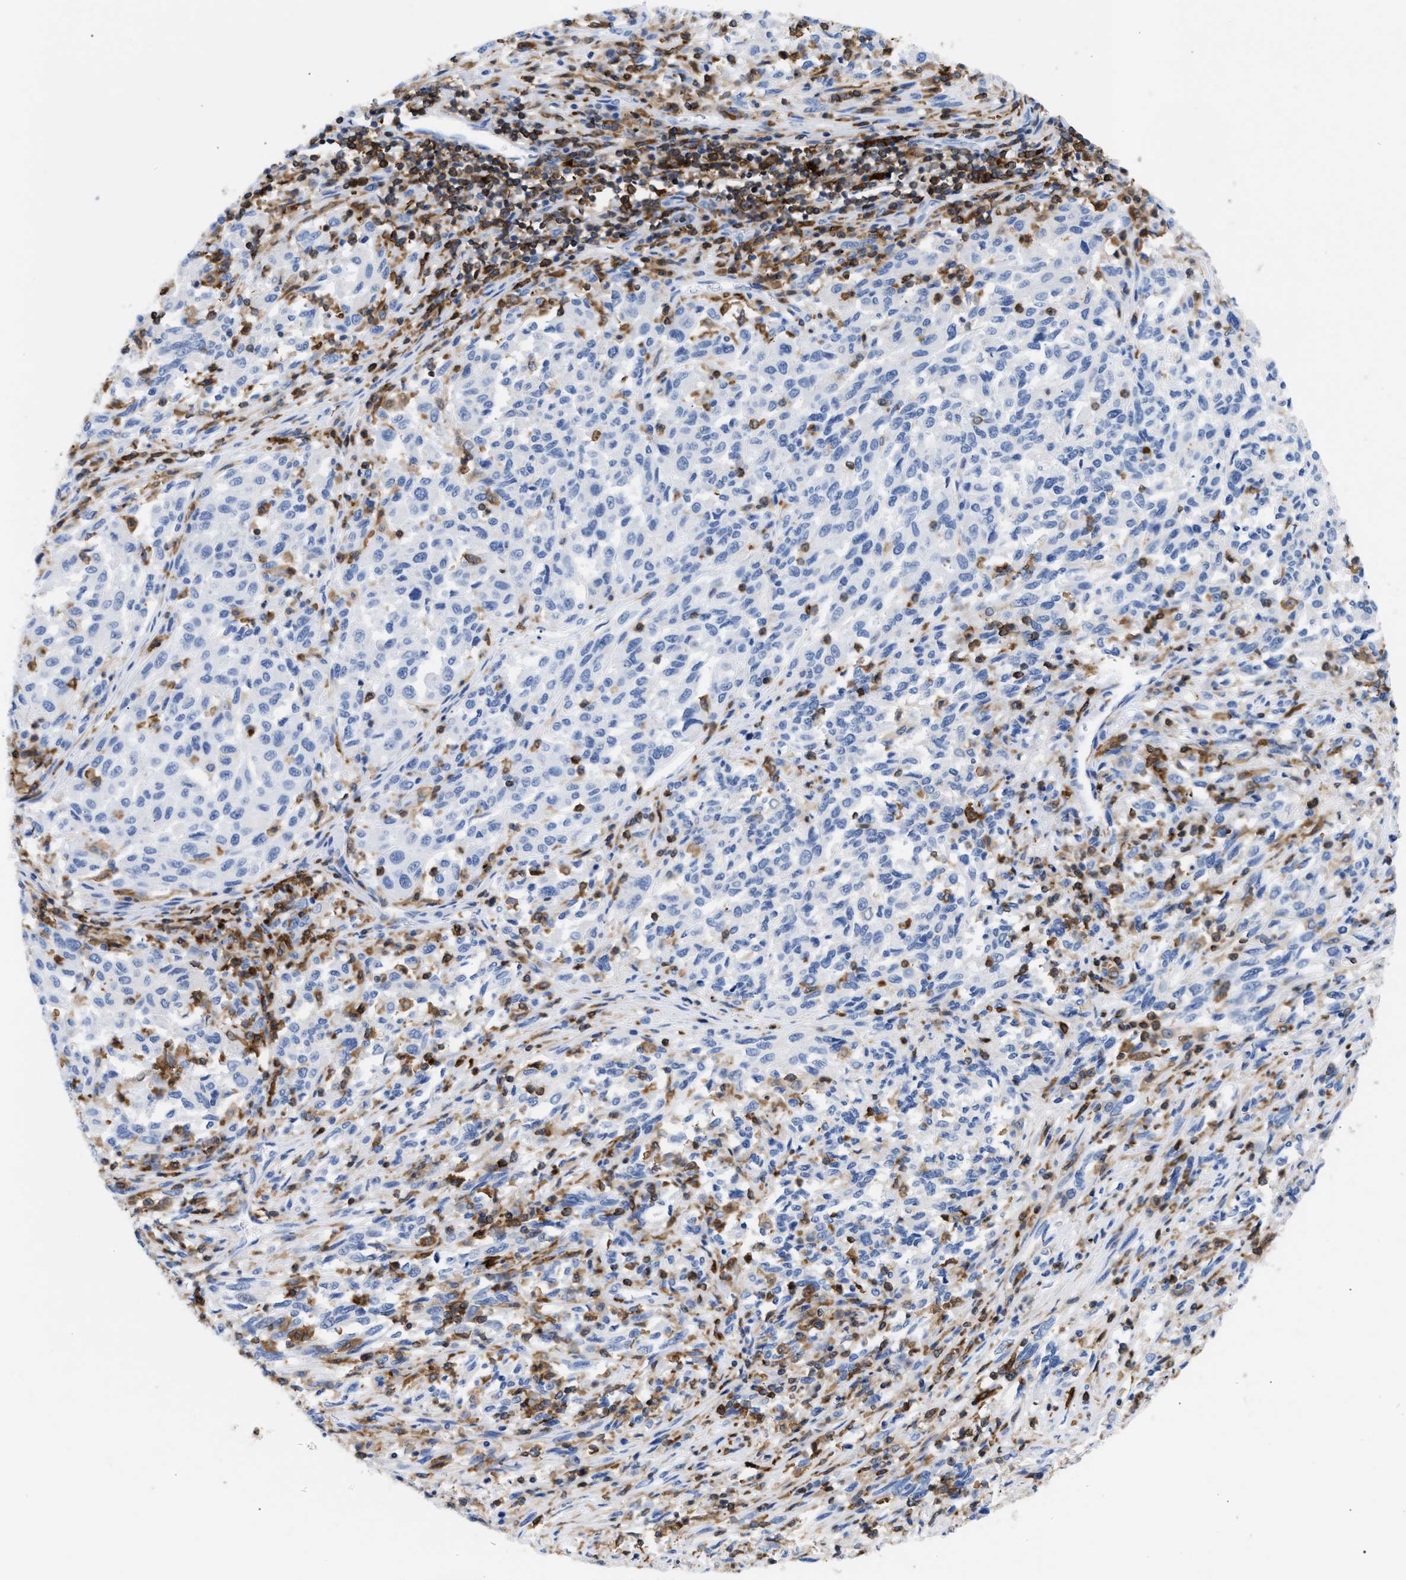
{"staining": {"intensity": "negative", "quantity": "none", "location": "none"}, "tissue": "melanoma", "cell_type": "Tumor cells", "image_type": "cancer", "snomed": [{"axis": "morphology", "description": "Malignant melanoma, Metastatic site"}, {"axis": "topography", "description": "Lymph node"}], "caption": "This is an immunohistochemistry image of malignant melanoma (metastatic site). There is no staining in tumor cells.", "gene": "LCP1", "patient": {"sex": "male", "age": 61}}